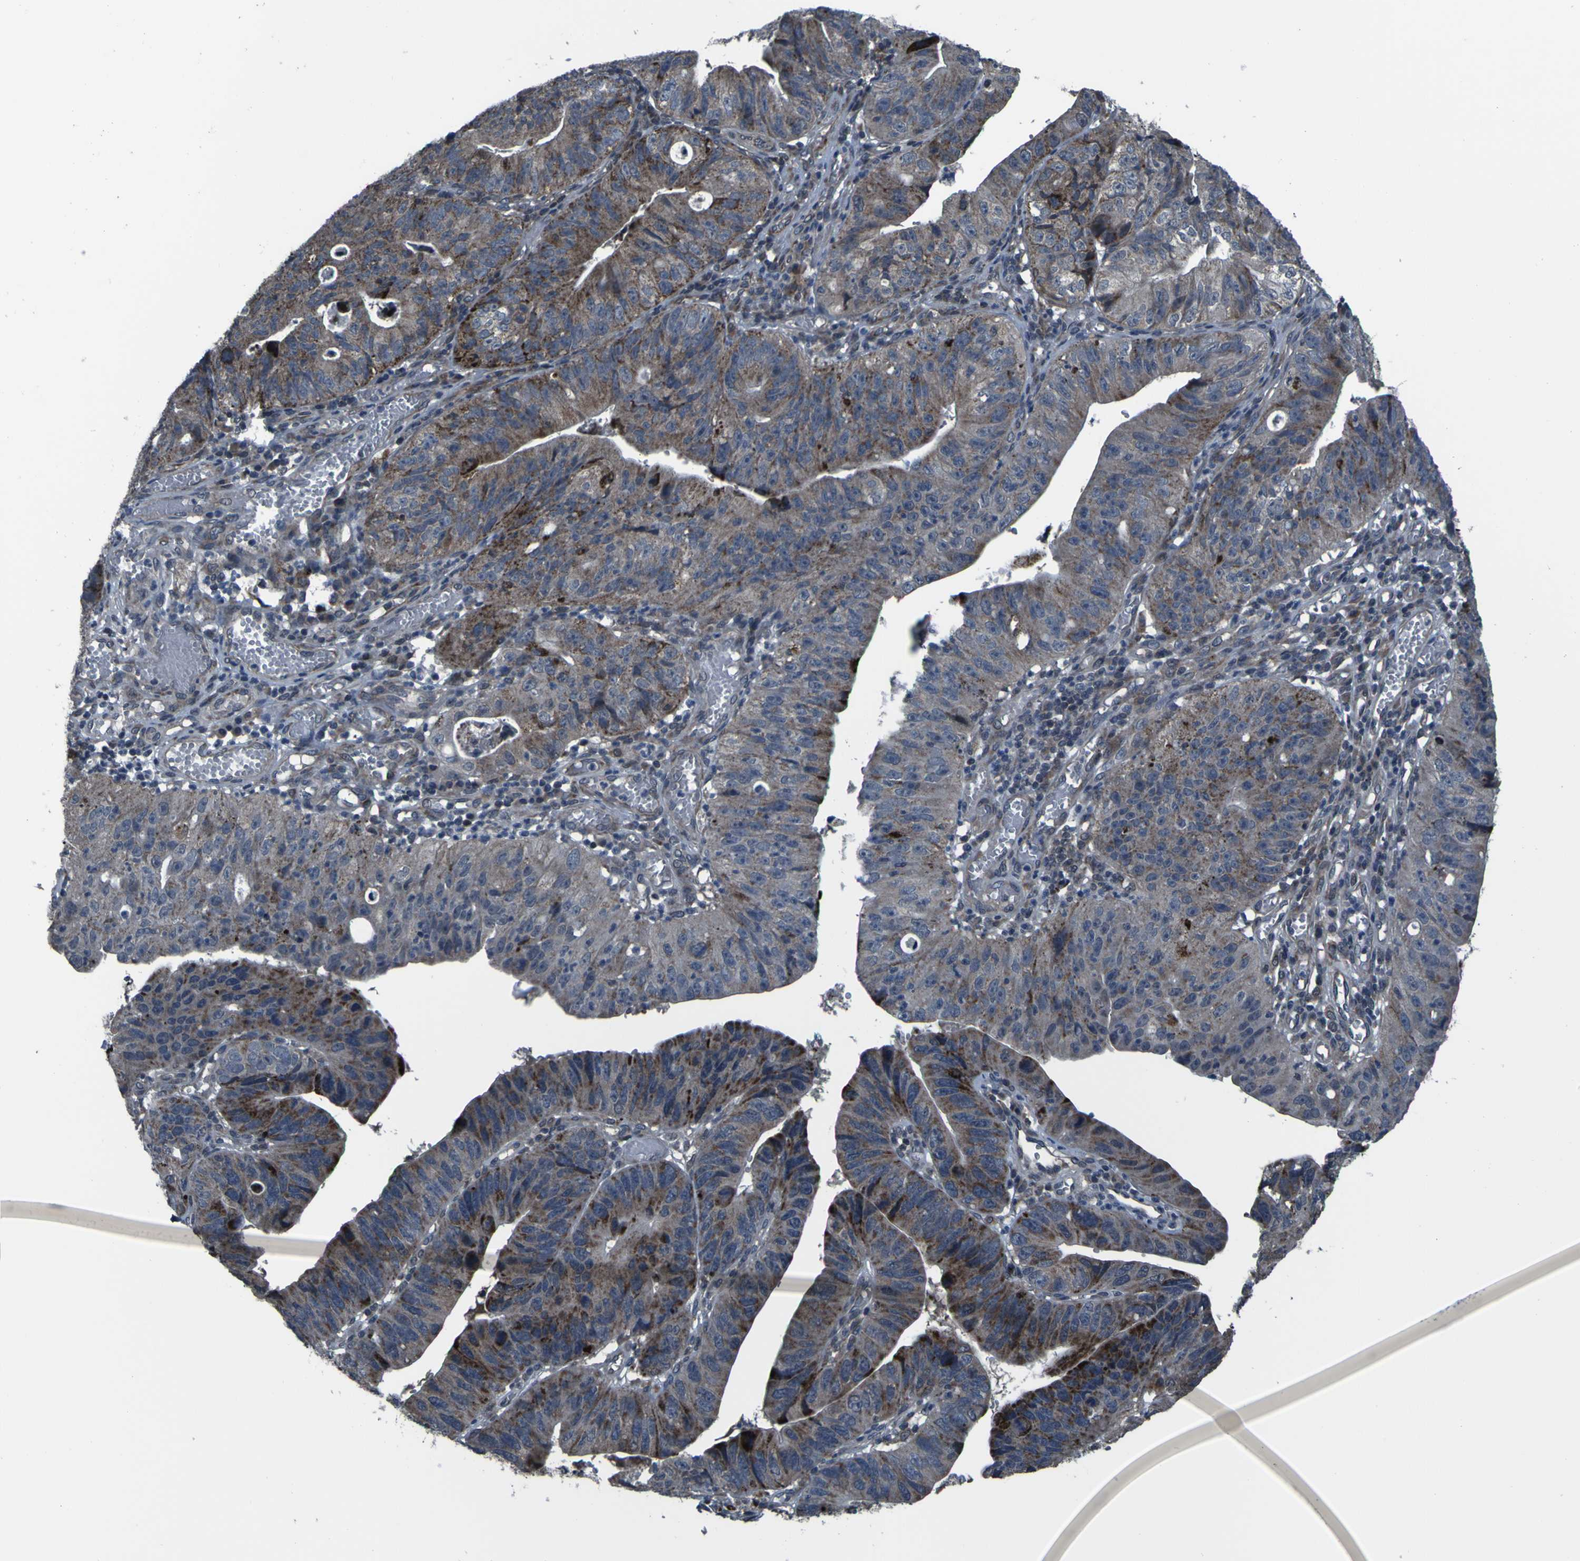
{"staining": {"intensity": "strong", "quantity": "25%-75%", "location": "cytoplasmic/membranous"}, "tissue": "stomach cancer", "cell_type": "Tumor cells", "image_type": "cancer", "snomed": [{"axis": "morphology", "description": "Adenocarcinoma, NOS"}, {"axis": "topography", "description": "Stomach"}], "caption": "Immunohistochemical staining of human adenocarcinoma (stomach) exhibits high levels of strong cytoplasmic/membranous expression in about 25%-75% of tumor cells.", "gene": "OSTM1", "patient": {"sex": "male", "age": 59}}